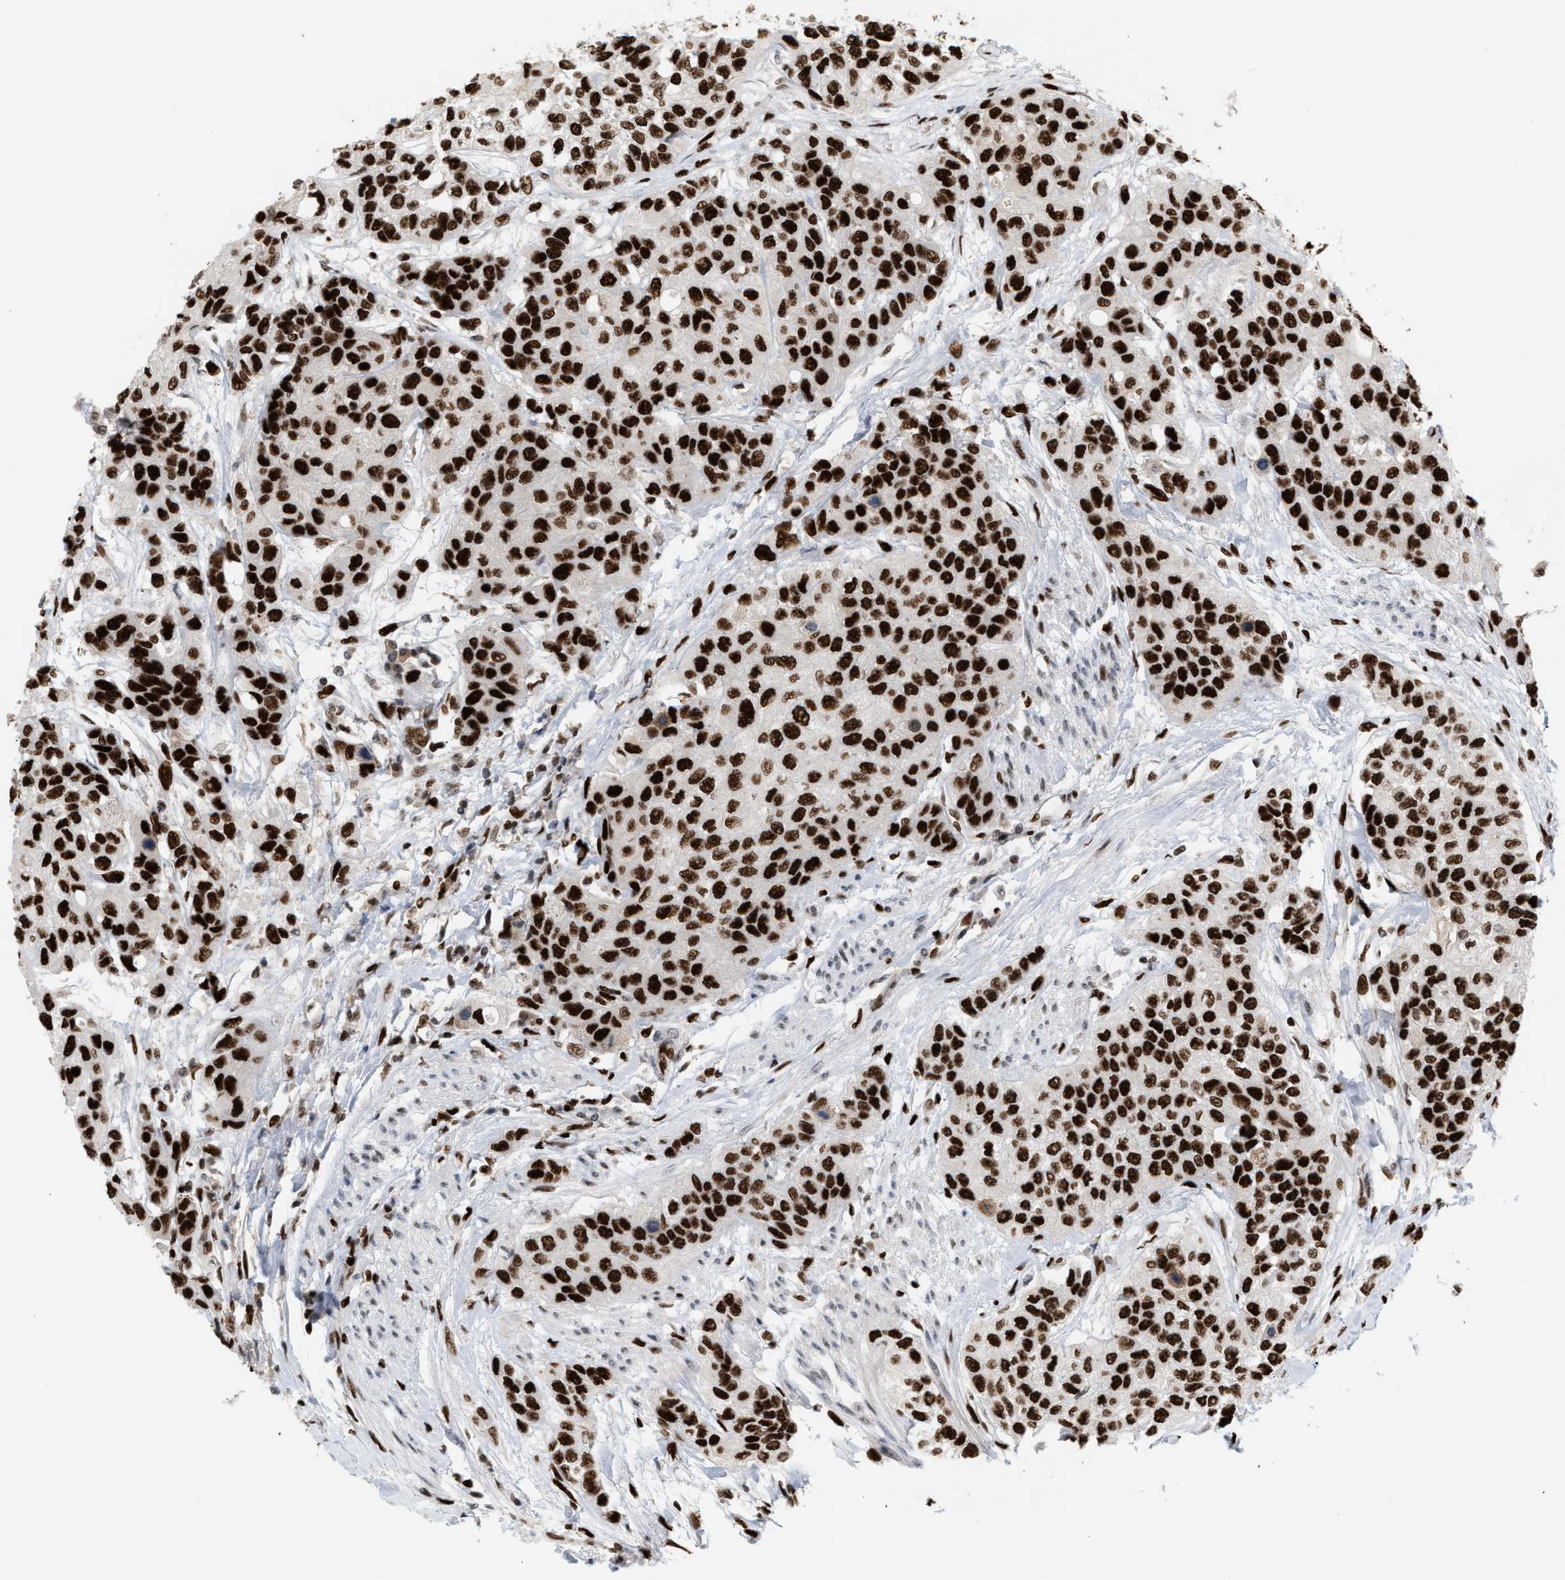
{"staining": {"intensity": "strong", "quantity": ">75%", "location": "nuclear"}, "tissue": "urothelial cancer", "cell_type": "Tumor cells", "image_type": "cancer", "snomed": [{"axis": "morphology", "description": "Urothelial carcinoma, High grade"}, {"axis": "topography", "description": "Urinary bladder"}], "caption": "Immunohistochemistry (IHC) staining of urothelial carcinoma (high-grade), which reveals high levels of strong nuclear staining in about >75% of tumor cells indicating strong nuclear protein positivity. The staining was performed using DAB (brown) for protein detection and nuclei were counterstained in hematoxylin (blue).", "gene": "RNASEK-C17orf49", "patient": {"sex": "female", "age": 56}}